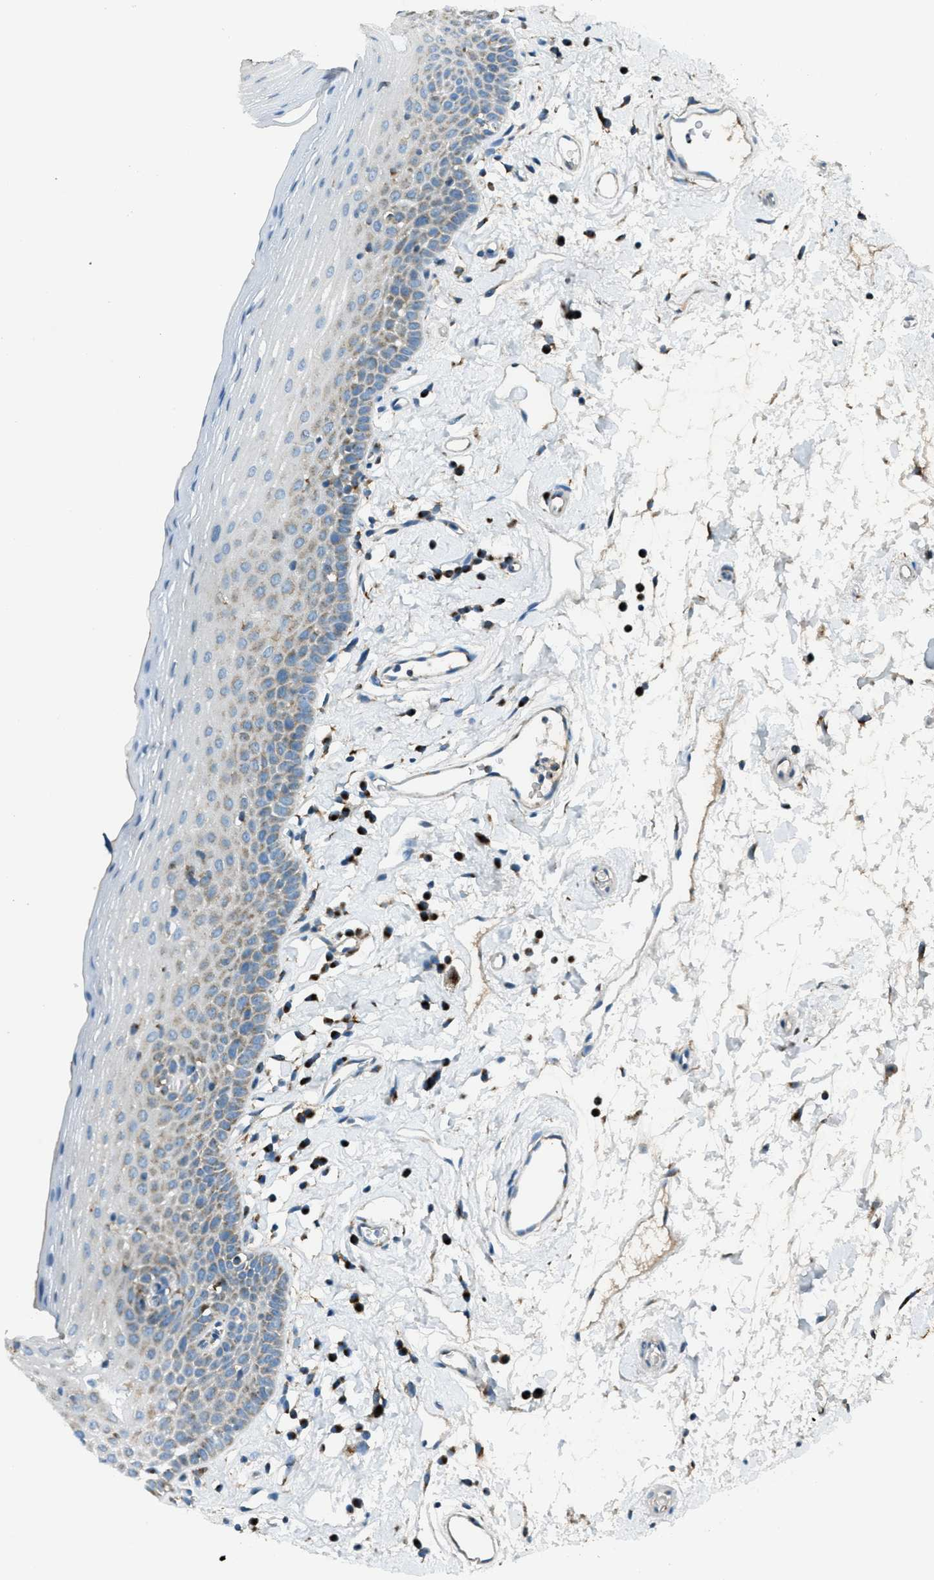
{"staining": {"intensity": "weak", "quantity": "25%-75%", "location": "cytoplasmic/membranous"}, "tissue": "oral mucosa", "cell_type": "Squamous epithelial cells", "image_type": "normal", "snomed": [{"axis": "morphology", "description": "Normal tissue, NOS"}, {"axis": "topography", "description": "Oral tissue"}], "caption": "Brown immunohistochemical staining in unremarkable oral mucosa shows weak cytoplasmic/membranous positivity in approximately 25%-75% of squamous epithelial cells.", "gene": "BCKDK", "patient": {"sex": "male", "age": 66}}